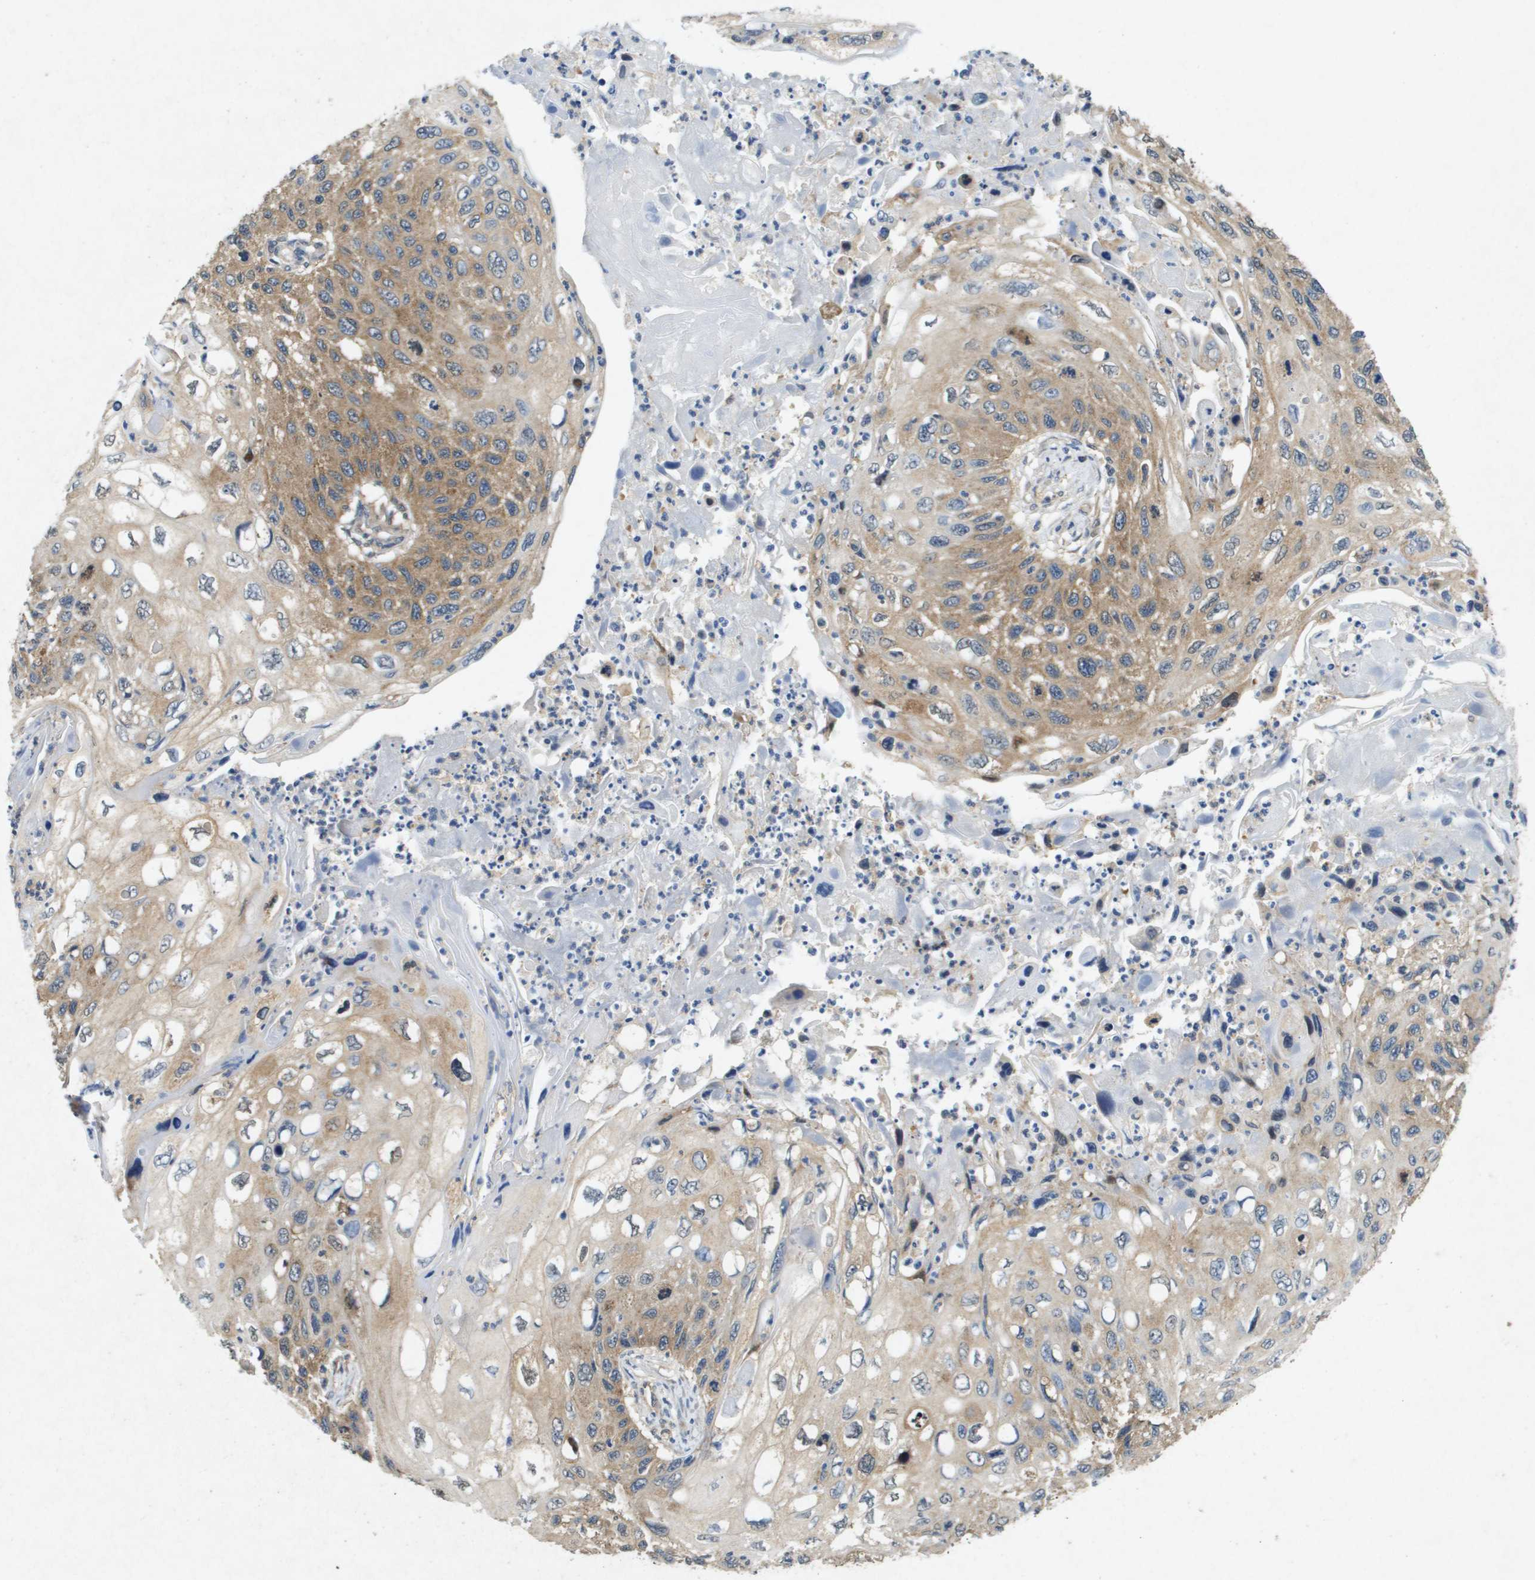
{"staining": {"intensity": "moderate", "quantity": "25%-75%", "location": "cytoplasmic/membranous"}, "tissue": "cervical cancer", "cell_type": "Tumor cells", "image_type": "cancer", "snomed": [{"axis": "morphology", "description": "Squamous cell carcinoma, NOS"}, {"axis": "topography", "description": "Cervix"}], "caption": "A brown stain shows moderate cytoplasmic/membranous expression of a protein in human squamous cell carcinoma (cervical) tumor cells.", "gene": "PTPRT", "patient": {"sex": "female", "age": 70}}